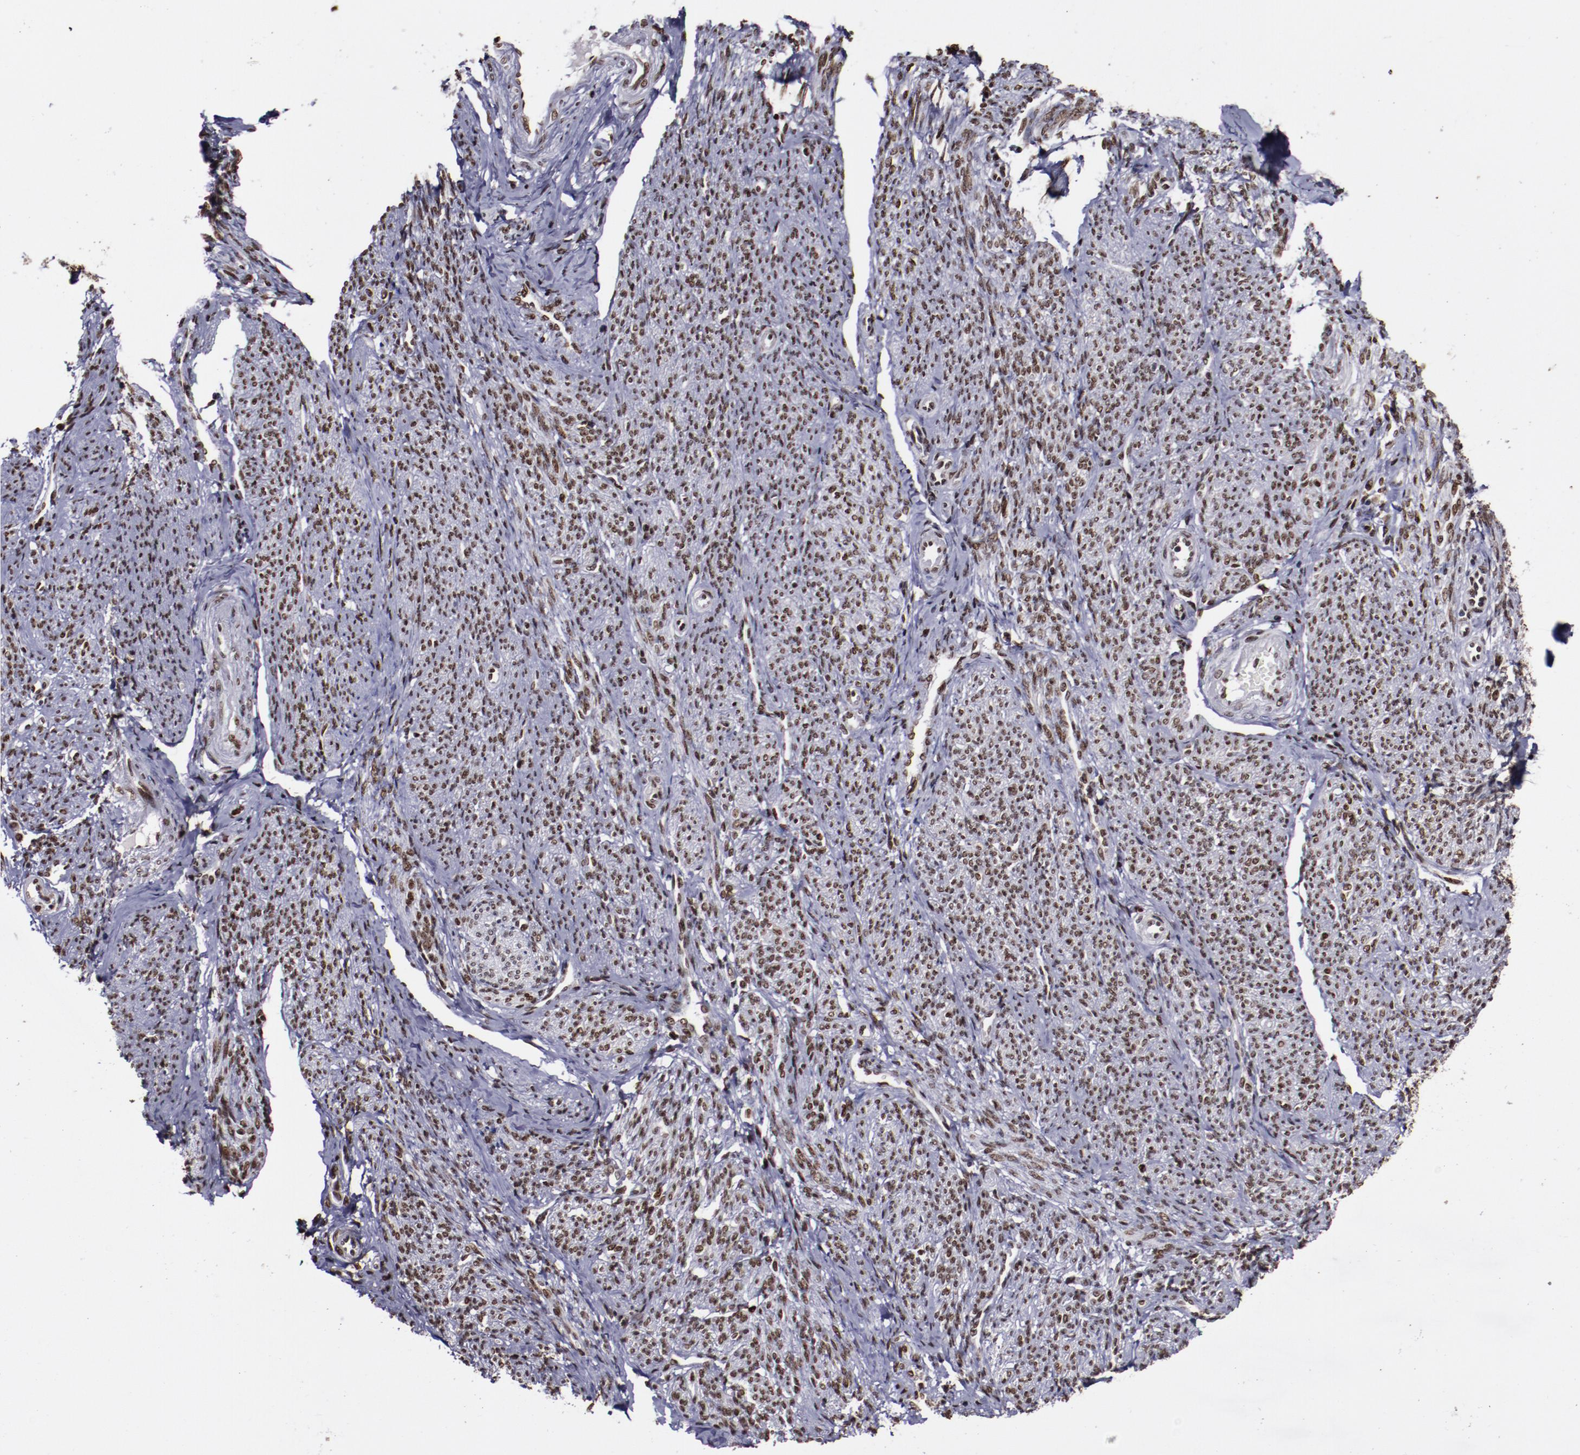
{"staining": {"intensity": "weak", "quantity": ">75%", "location": "nuclear"}, "tissue": "smooth muscle", "cell_type": "Smooth muscle cells", "image_type": "normal", "snomed": [{"axis": "morphology", "description": "Normal tissue, NOS"}, {"axis": "topography", "description": "Smooth muscle"}], "caption": "About >75% of smooth muscle cells in normal human smooth muscle display weak nuclear protein staining as visualized by brown immunohistochemical staining.", "gene": "APEX1", "patient": {"sex": "female", "age": 65}}